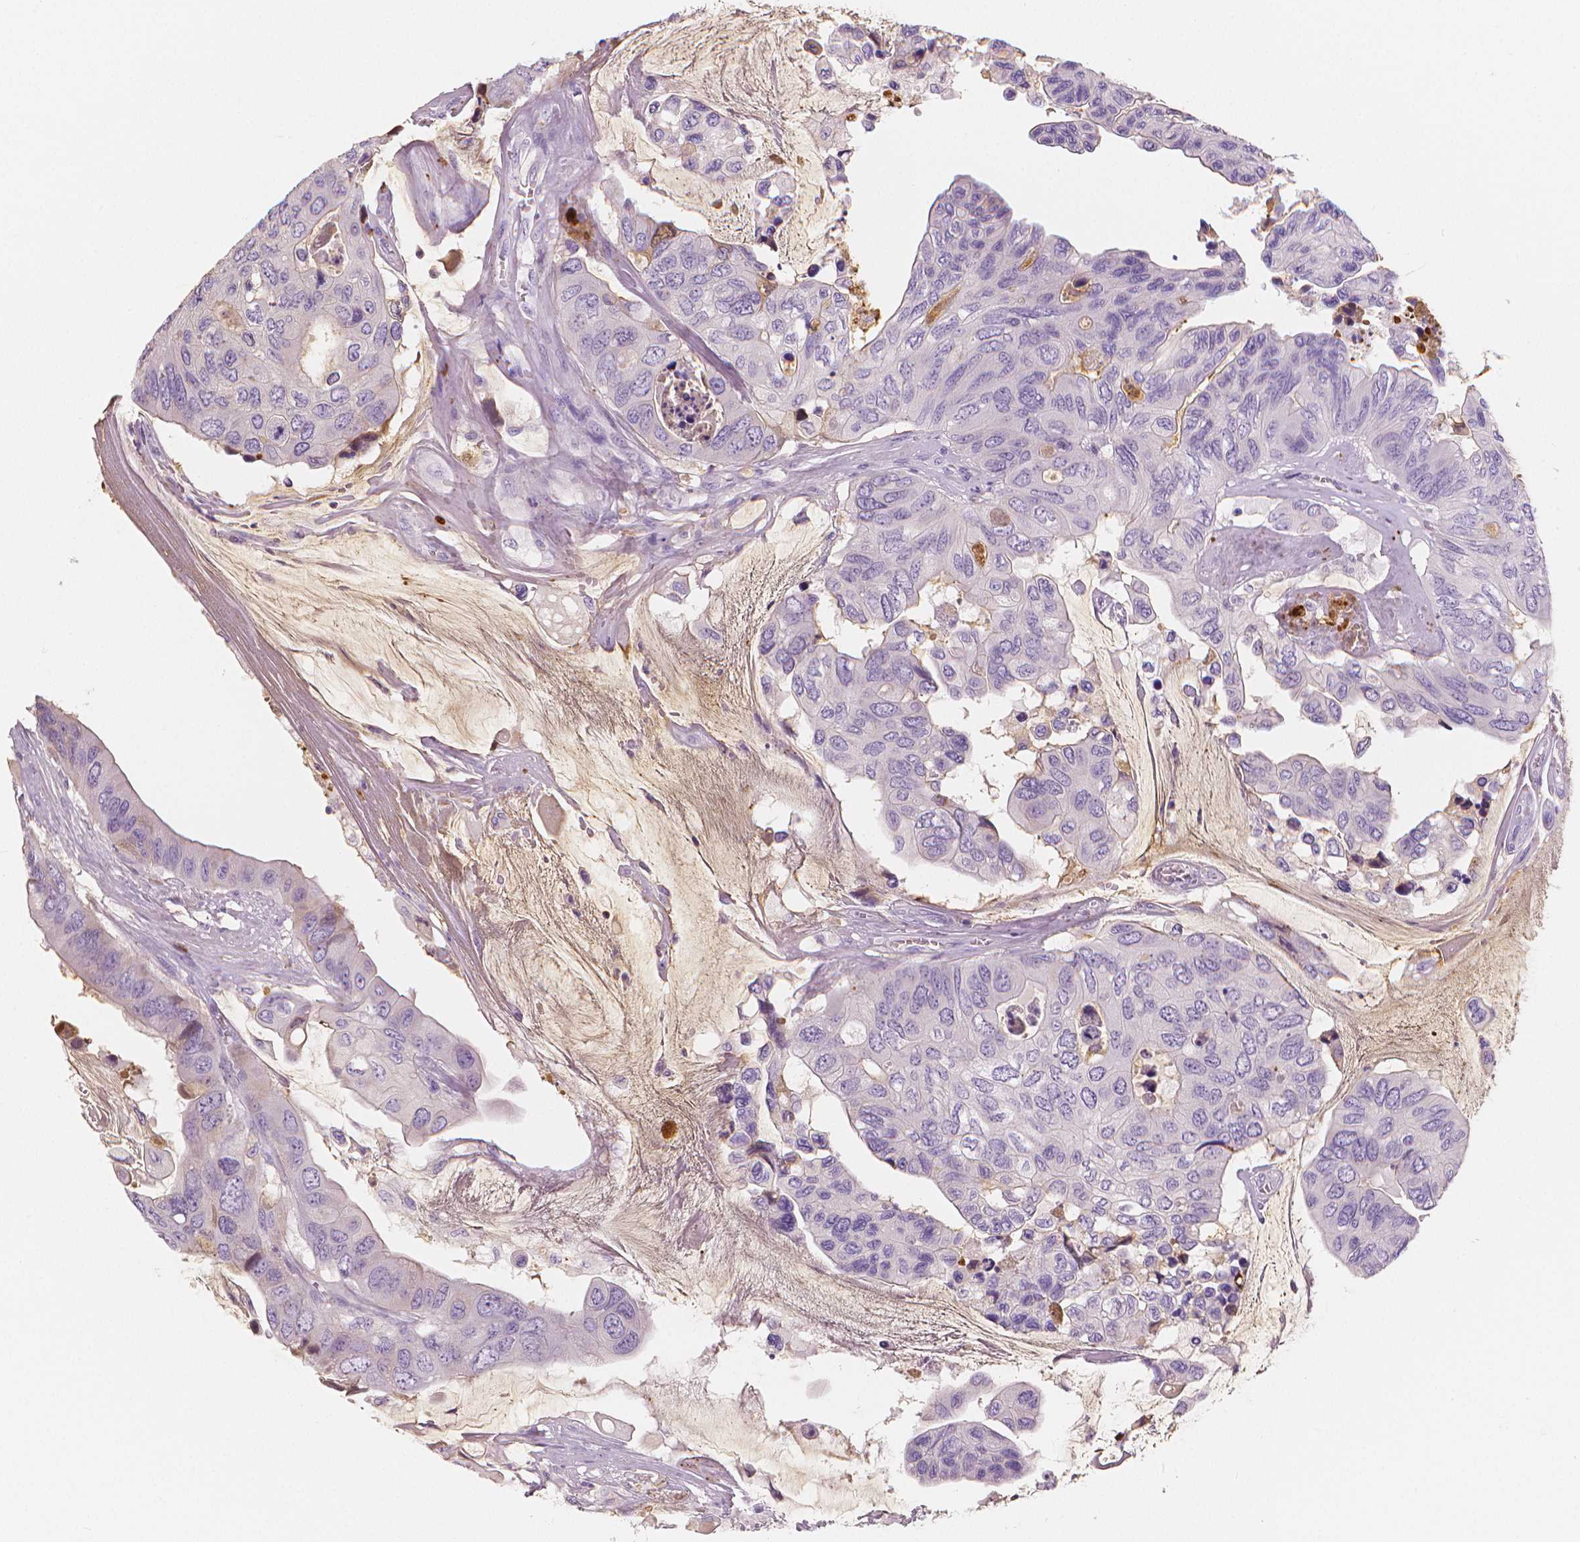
{"staining": {"intensity": "negative", "quantity": "none", "location": "none"}, "tissue": "colorectal cancer", "cell_type": "Tumor cells", "image_type": "cancer", "snomed": [{"axis": "morphology", "description": "Adenocarcinoma, NOS"}, {"axis": "topography", "description": "Rectum"}], "caption": "There is no significant staining in tumor cells of colorectal cancer.", "gene": "APOA4", "patient": {"sex": "male", "age": 63}}